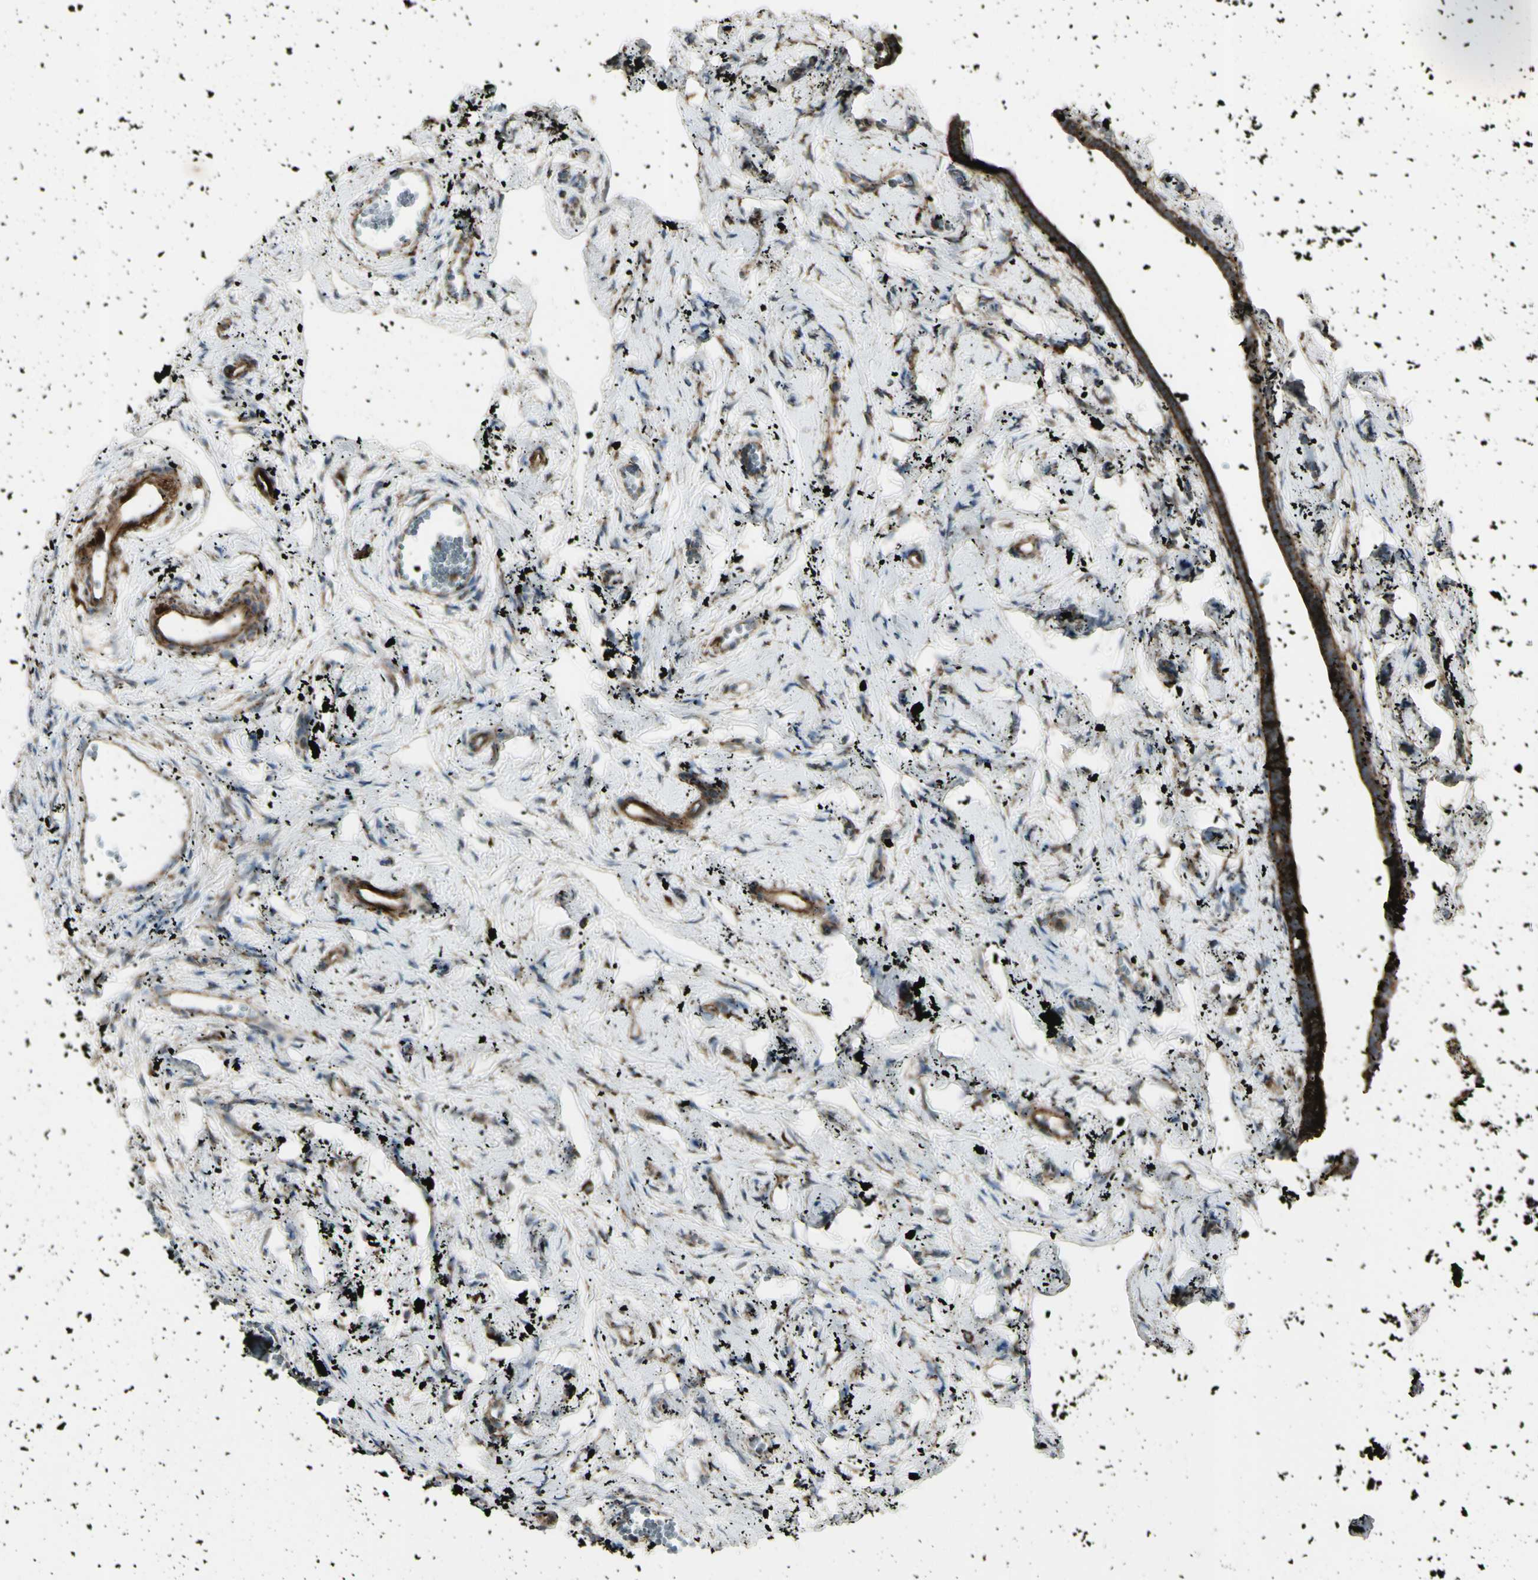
{"staining": {"intensity": "strong", "quantity": ">75%", "location": "cytoplasmic/membranous"}, "tissue": "fallopian tube", "cell_type": "Glandular cells", "image_type": "normal", "snomed": [{"axis": "morphology", "description": "Normal tissue, NOS"}, {"axis": "topography", "description": "Fallopian tube"}], "caption": "Fallopian tube stained with DAB (3,3'-diaminobenzidine) immunohistochemistry shows high levels of strong cytoplasmic/membranous expression in approximately >75% of glandular cells. (DAB (3,3'-diaminobenzidine) IHC with brightfield microscopy, high magnification).", "gene": "CYB5R1", "patient": {"sex": "female", "age": 71}}